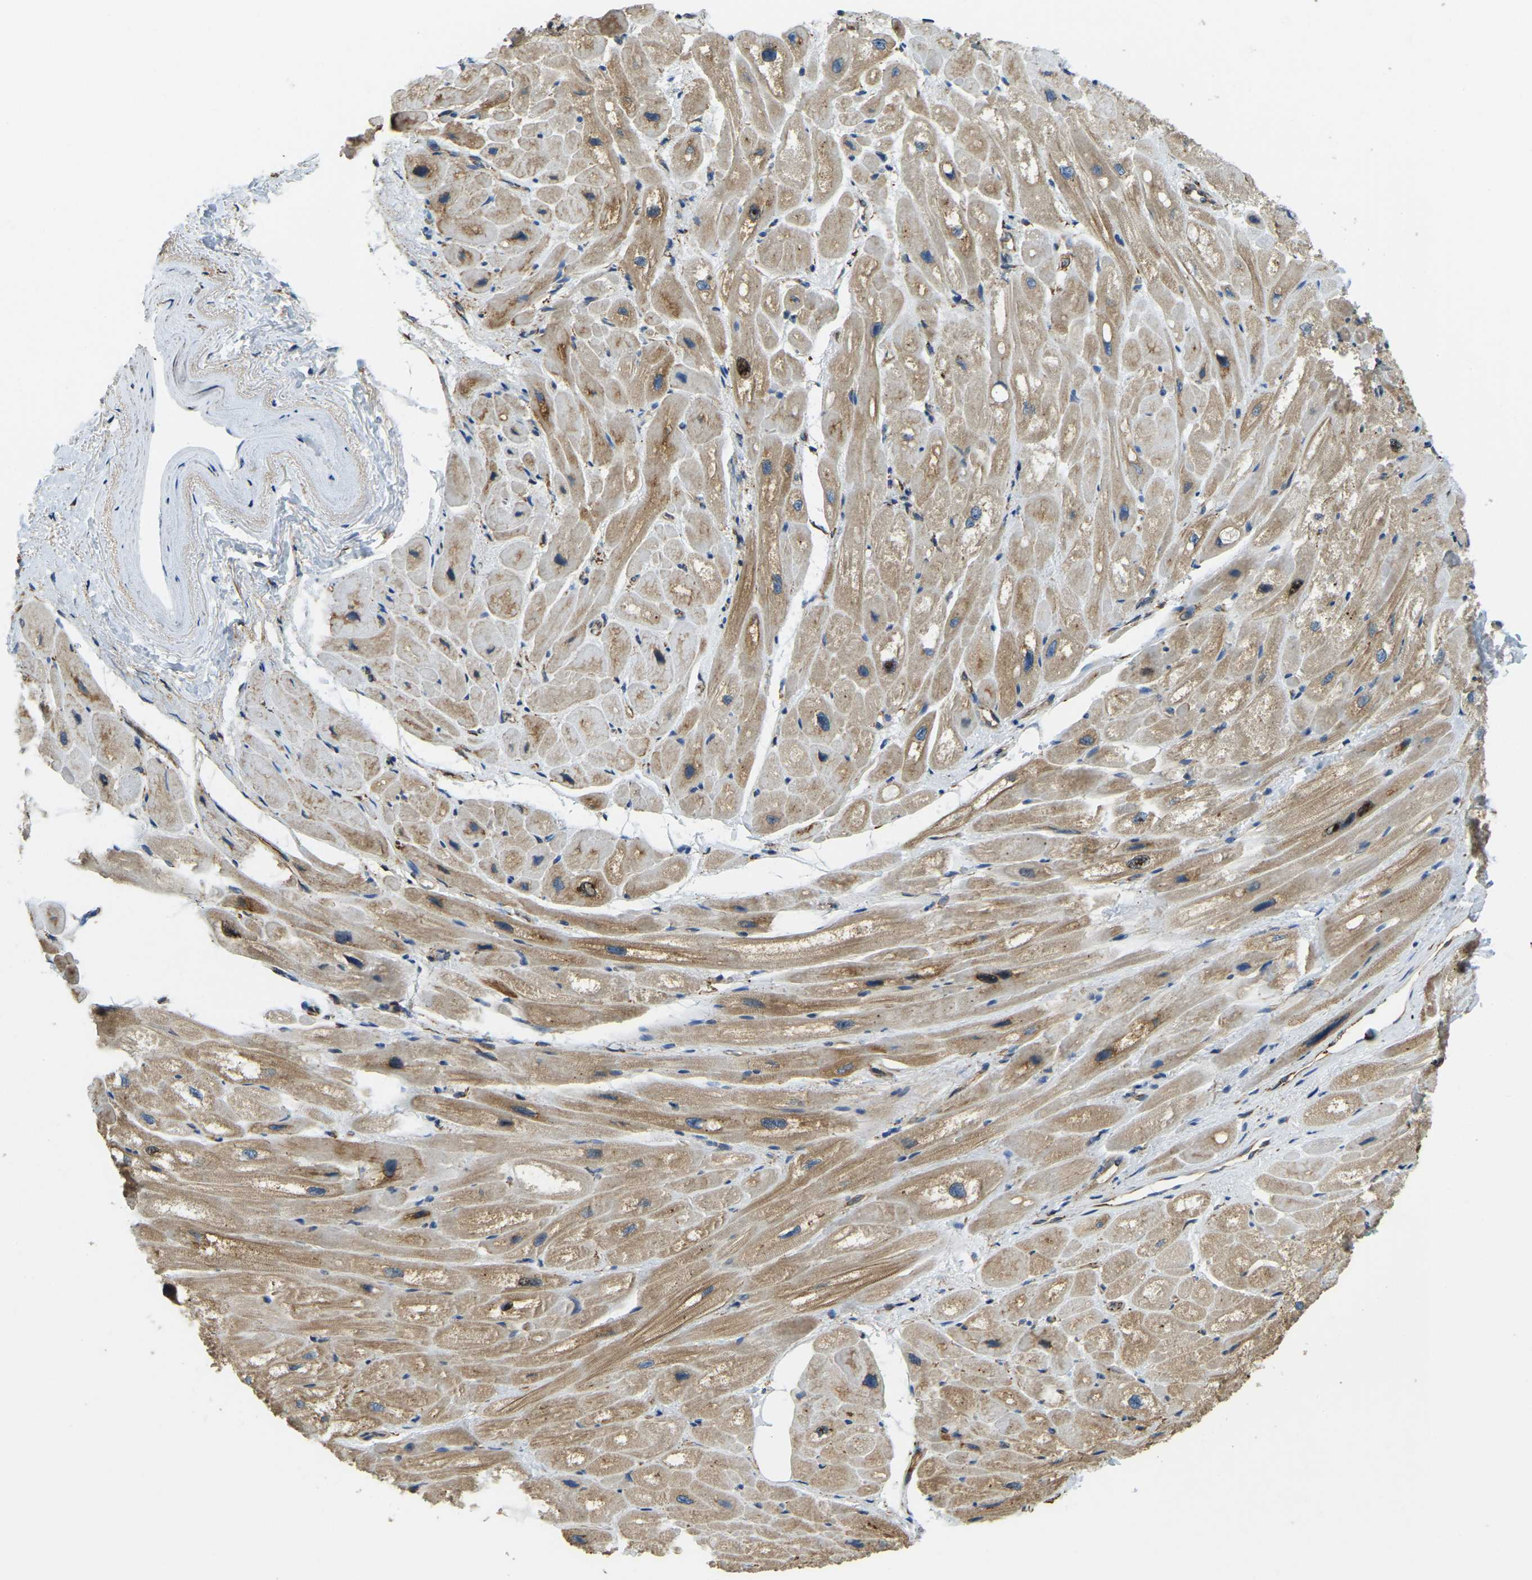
{"staining": {"intensity": "moderate", "quantity": ">75%", "location": "cytoplasmic/membranous"}, "tissue": "heart muscle", "cell_type": "Cardiomyocytes", "image_type": "normal", "snomed": [{"axis": "morphology", "description": "Normal tissue, NOS"}, {"axis": "topography", "description": "Heart"}], "caption": "IHC histopathology image of normal heart muscle stained for a protein (brown), which displays medium levels of moderate cytoplasmic/membranous positivity in approximately >75% of cardiomyocytes.", "gene": "RNF115", "patient": {"sex": "male", "age": 49}}